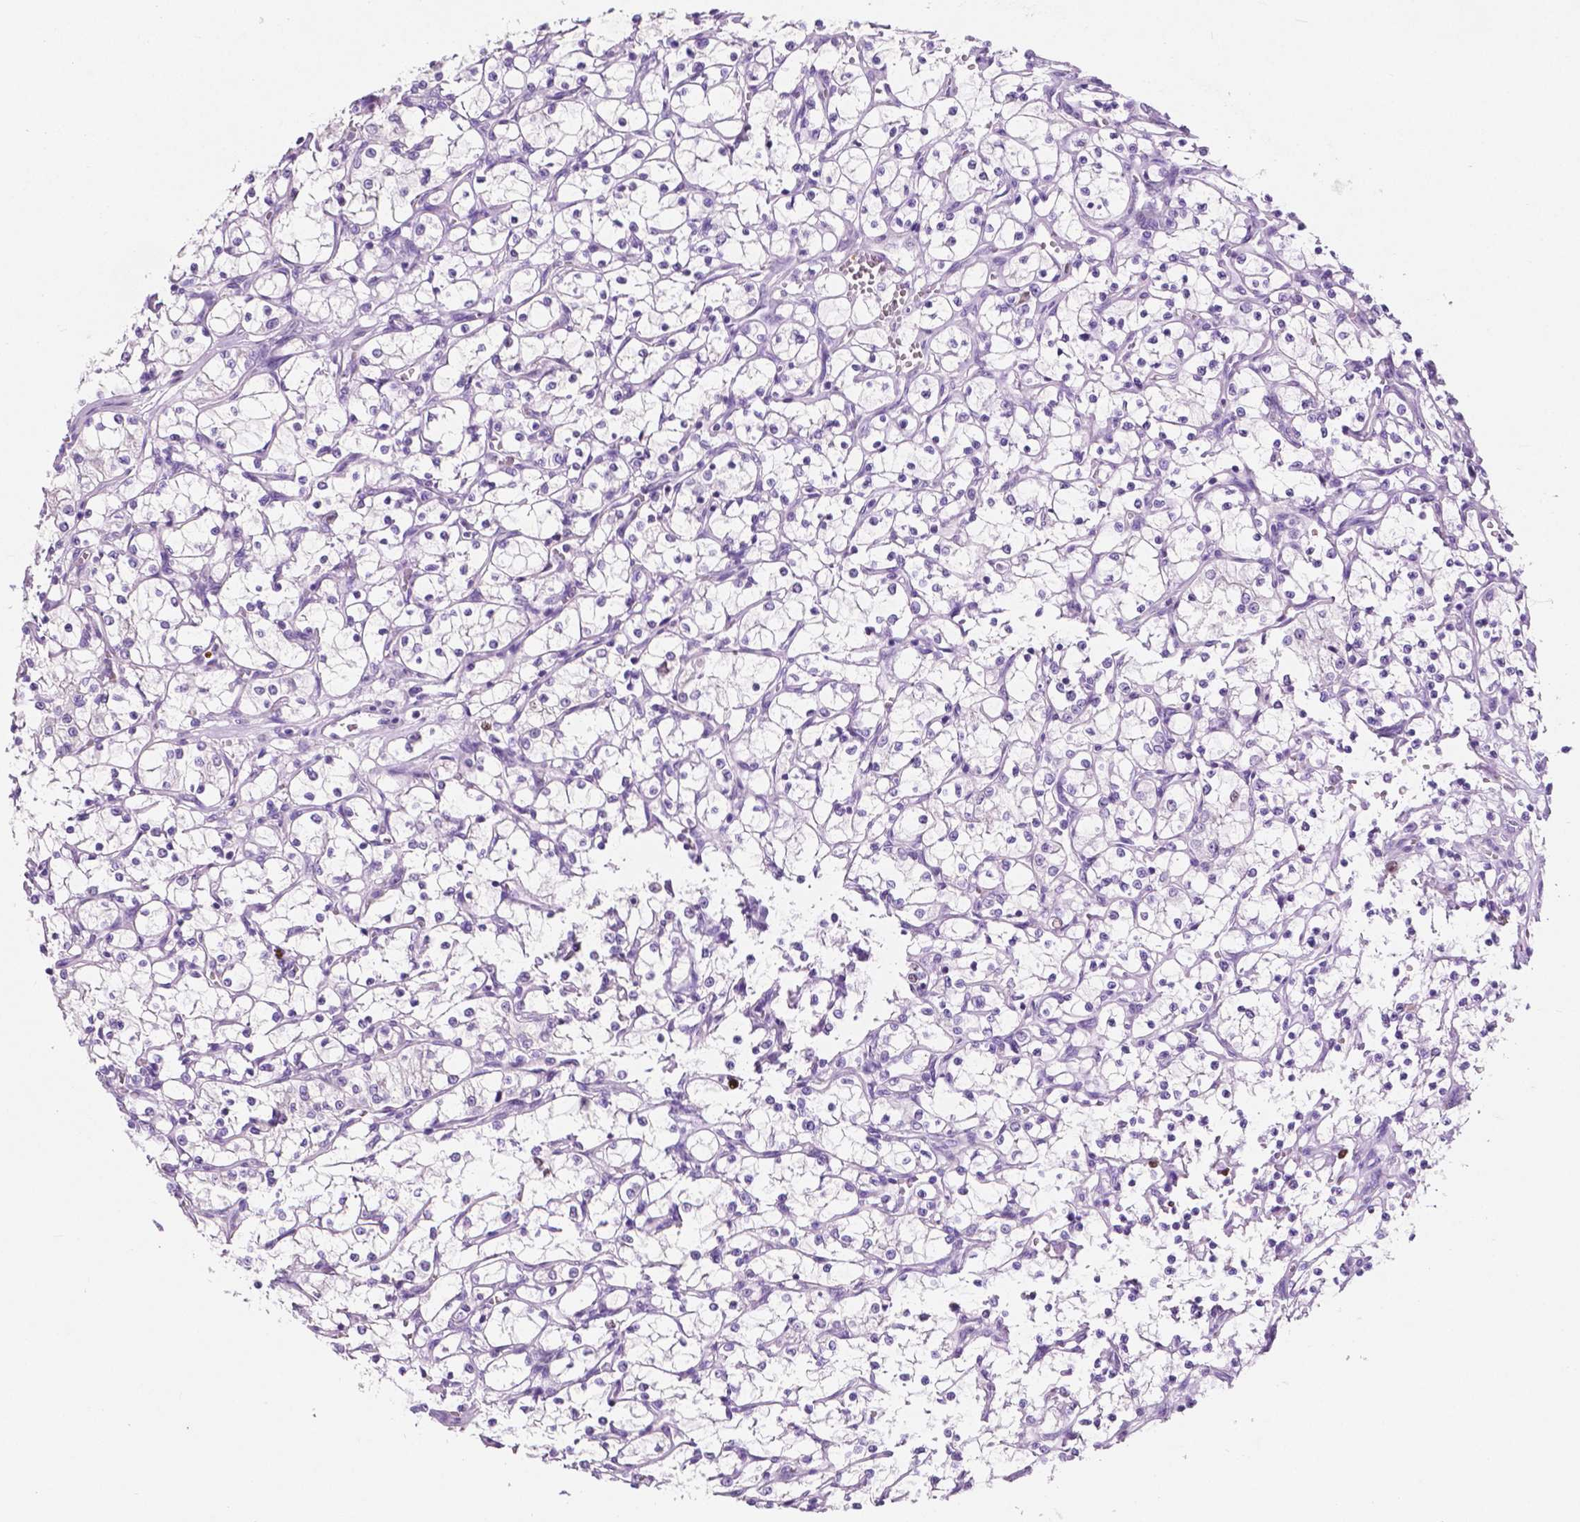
{"staining": {"intensity": "negative", "quantity": "none", "location": "none"}, "tissue": "renal cancer", "cell_type": "Tumor cells", "image_type": "cancer", "snomed": [{"axis": "morphology", "description": "Adenocarcinoma, NOS"}, {"axis": "topography", "description": "Kidney"}], "caption": "A high-resolution image shows immunohistochemistry (IHC) staining of renal adenocarcinoma, which shows no significant positivity in tumor cells. Brightfield microscopy of immunohistochemistry stained with DAB (brown) and hematoxylin (blue), captured at high magnification.", "gene": "SIAH2", "patient": {"sex": "female", "age": 69}}